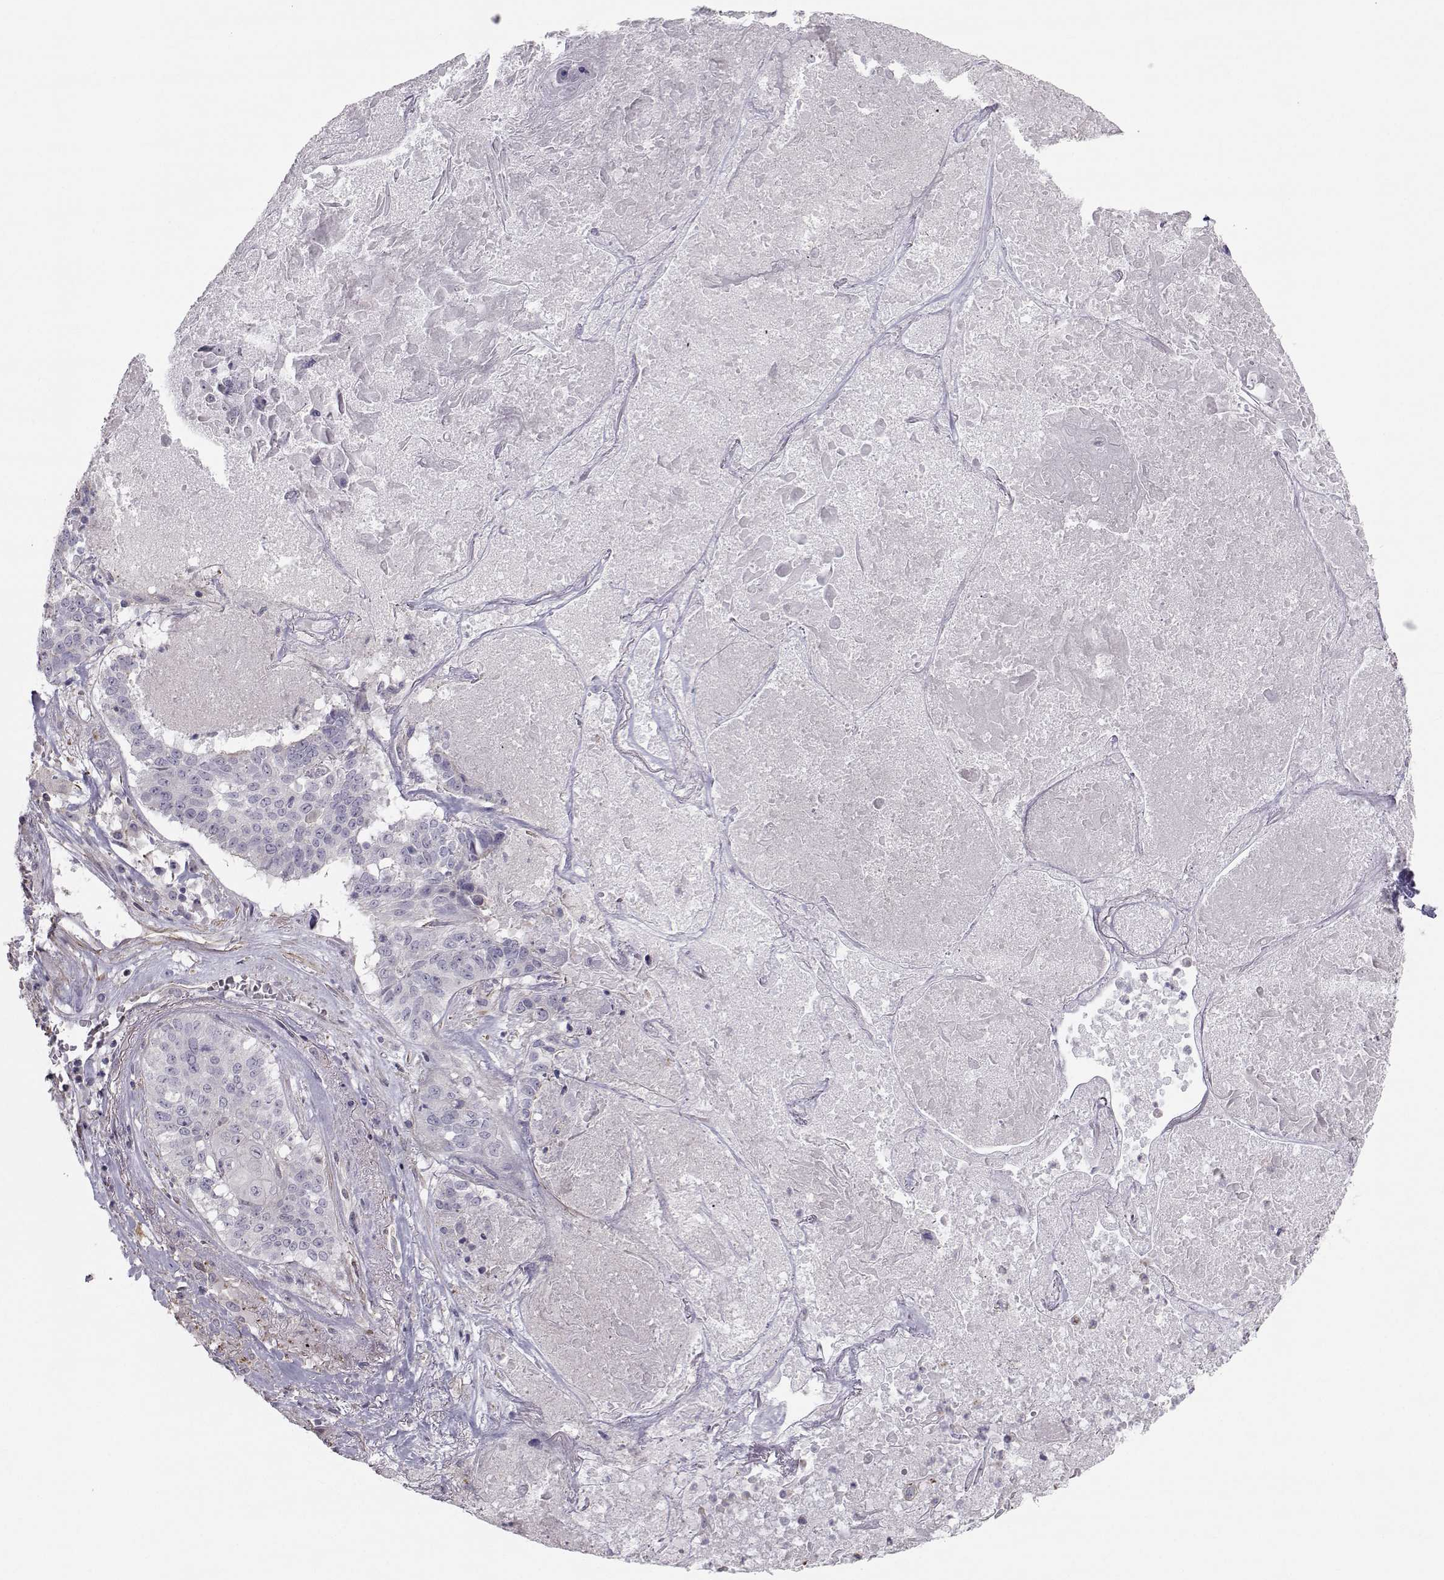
{"staining": {"intensity": "negative", "quantity": "none", "location": "none"}, "tissue": "lung cancer", "cell_type": "Tumor cells", "image_type": "cancer", "snomed": [{"axis": "morphology", "description": "Squamous cell carcinoma, NOS"}, {"axis": "topography", "description": "Lung"}], "caption": "Squamous cell carcinoma (lung) was stained to show a protein in brown. There is no significant staining in tumor cells.", "gene": "GARIN3", "patient": {"sex": "male", "age": 64}}